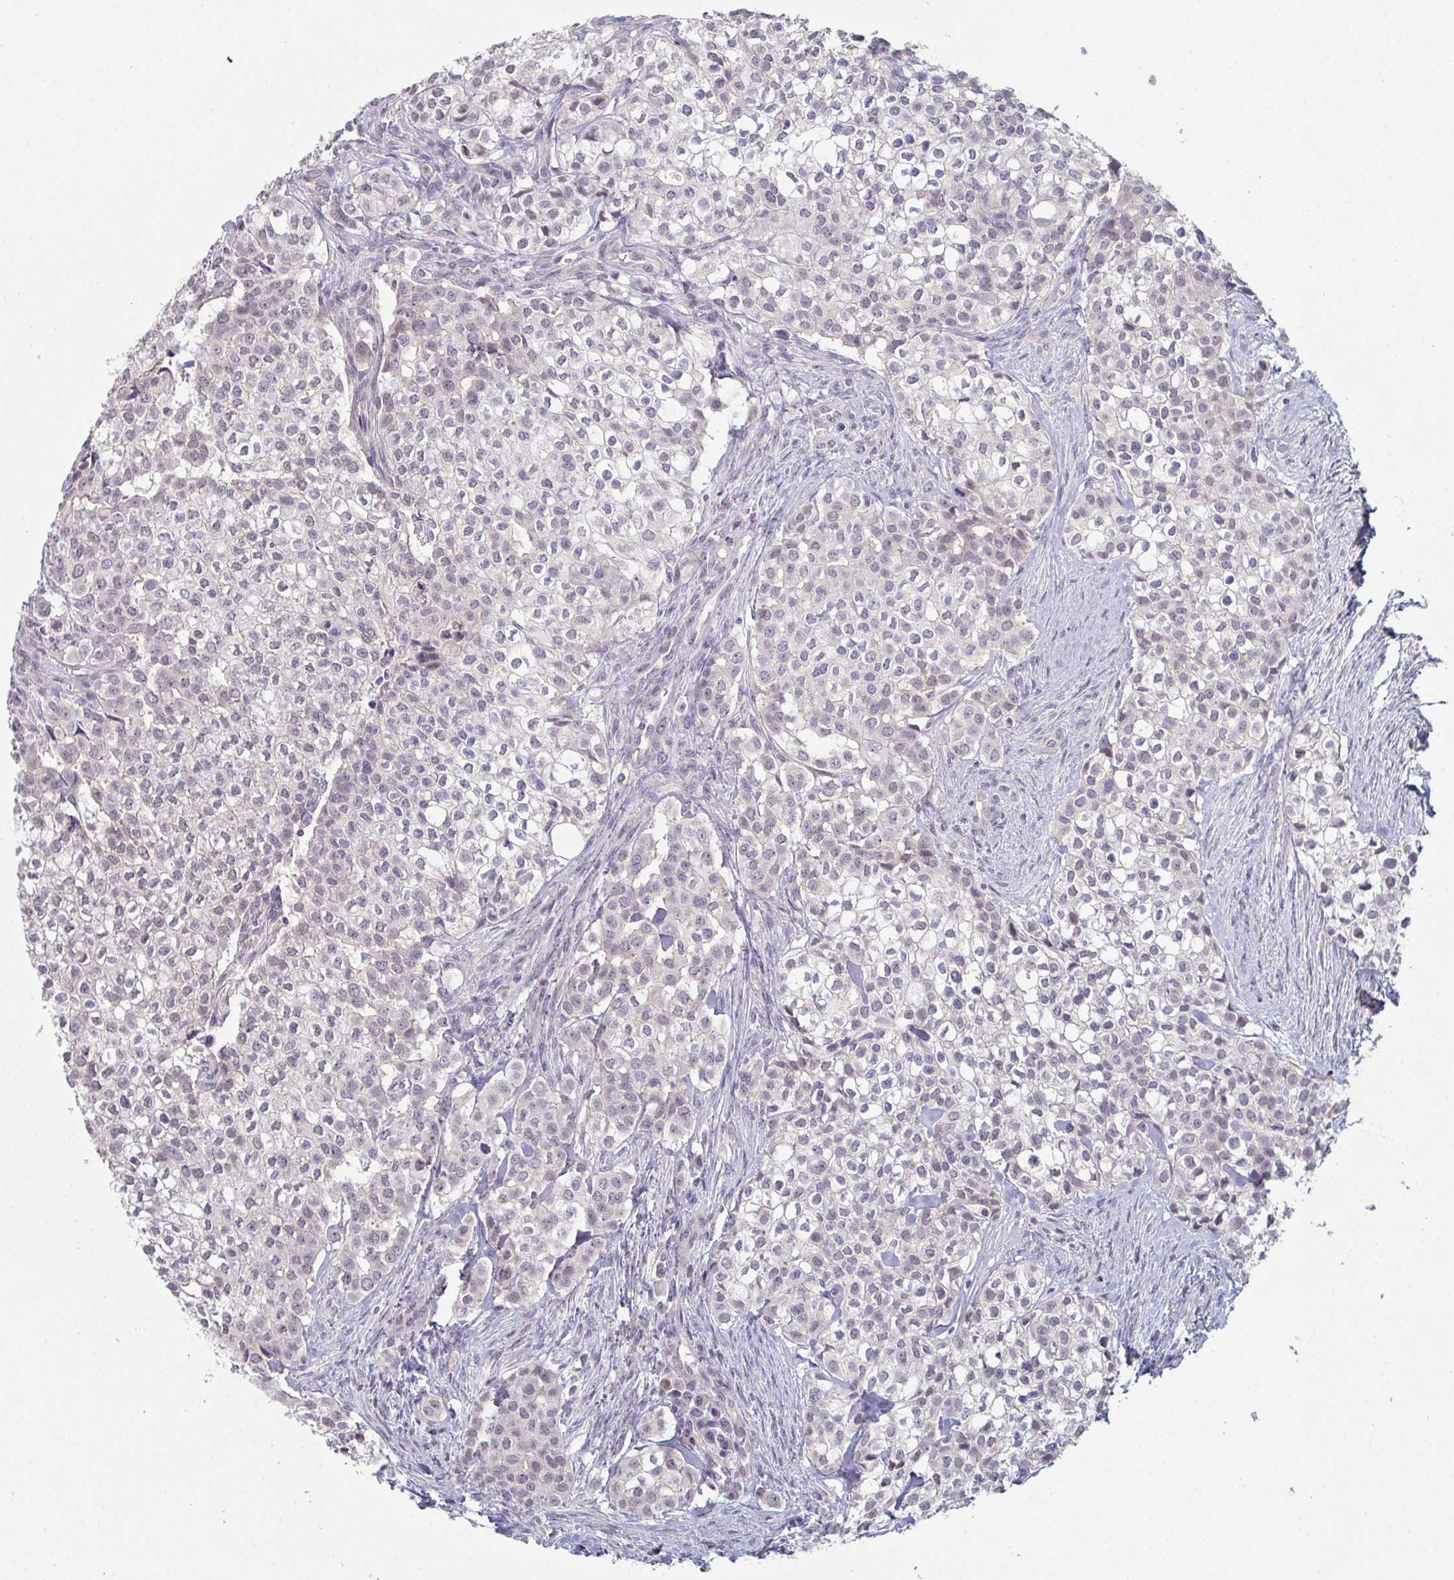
{"staining": {"intensity": "negative", "quantity": "none", "location": "none"}, "tissue": "head and neck cancer", "cell_type": "Tumor cells", "image_type": "cancer", "snomed": [{"axis": "morphology", "description": "Adenocarcinoma, NOS"}, {"axis": "topography", "description": "Head-Neck"}], "caption": "Immunohistochemistry of adenocarcinoma (head and neck) displays no staining in tumor cells. (Stains: DAB (3,3'-diaminobenzidine) immunohistochemistry with hematoxylin counter stain, Microscopy: brightfield microscopy at high magnification).", "gene": "ZNF214", "patient": {"sex": "male", "age": 81}}